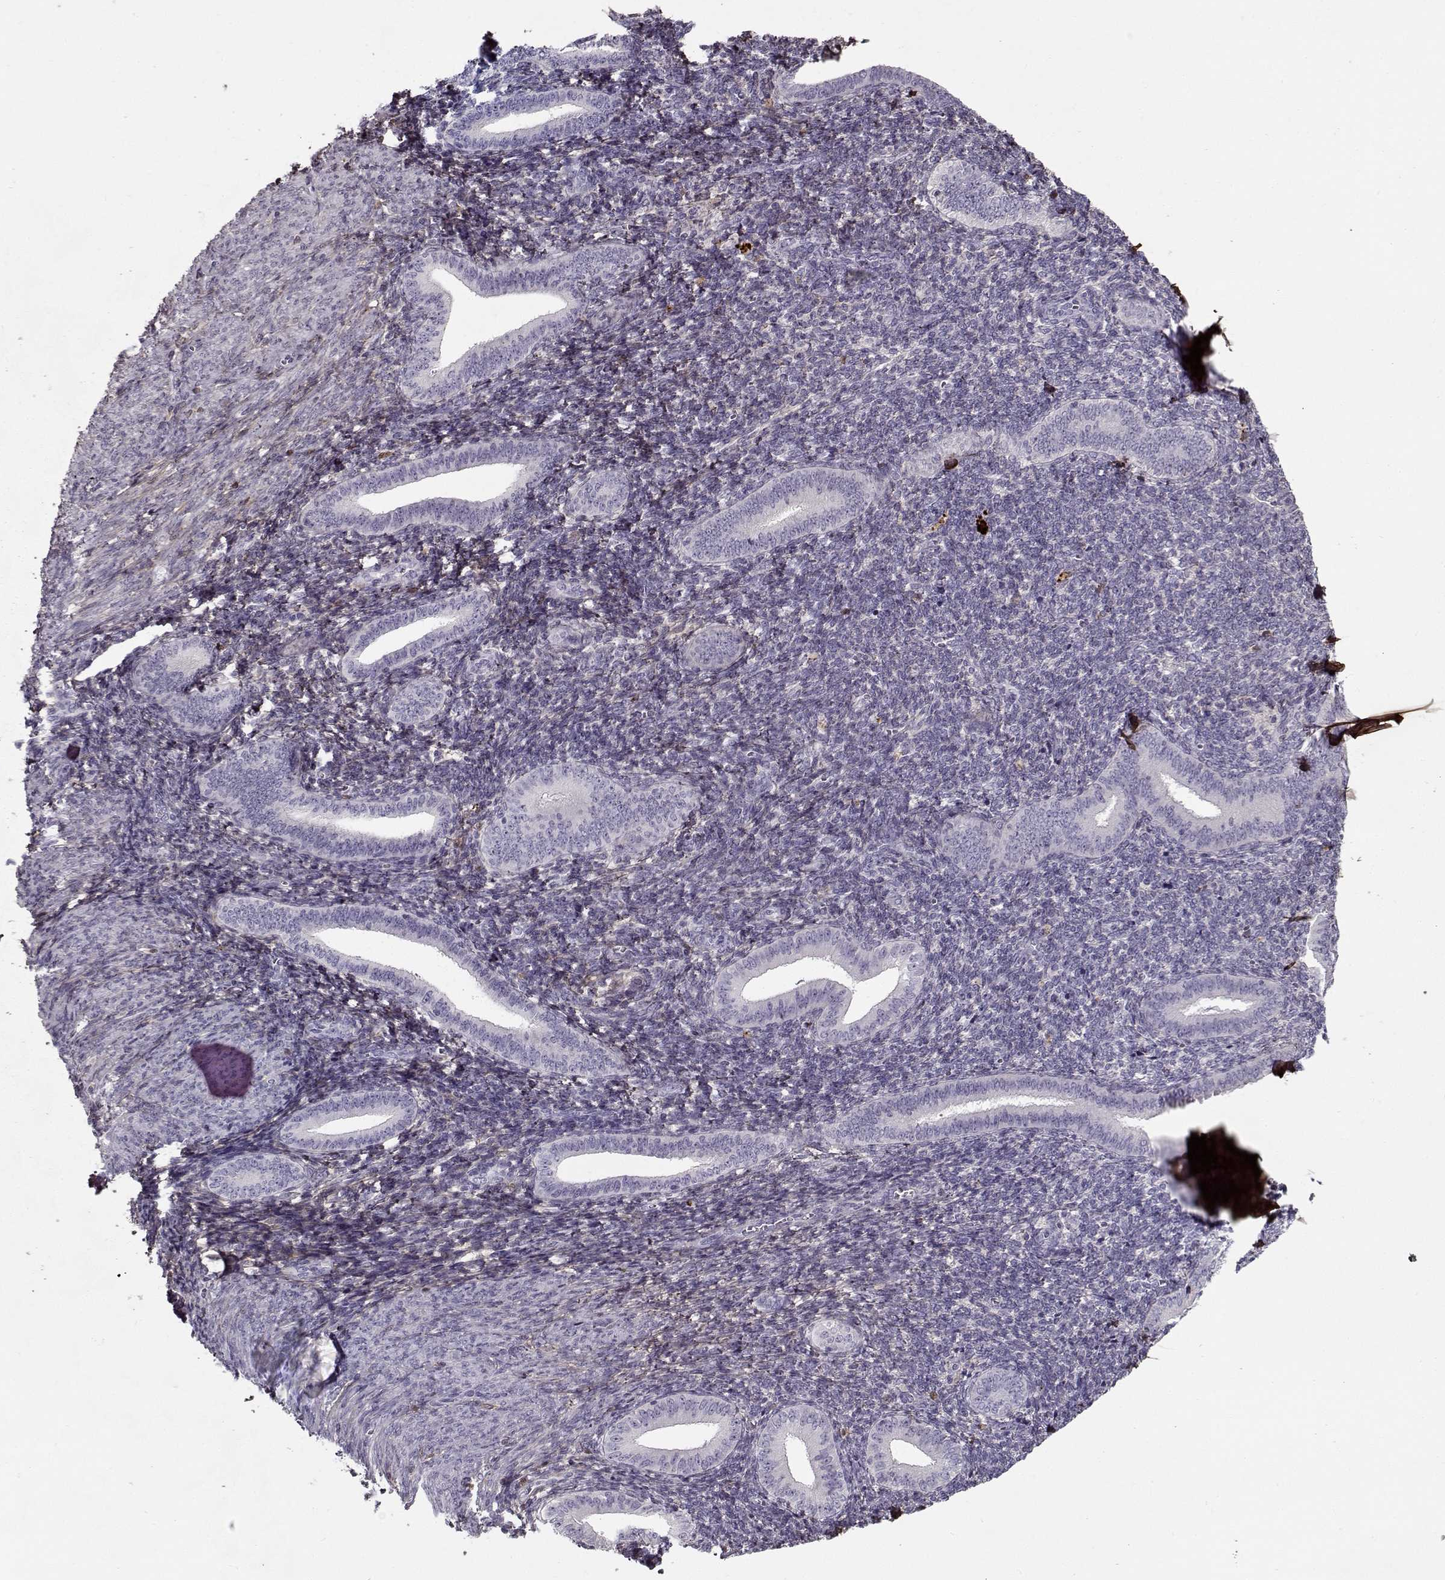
{"staining": {"intensity": "negative", "quantity": "none", "location": "none"}, "tissue": "endometrium", "cell_type": "Cells in endometrial stroma", "image_type": "normal", "snomed": [{"axis": "morphology", "description": "Normal tissue, NOS"}, {"axis": "topography", "description": "Endometrium"}], "caption": "High magnification brightfield microscopy of normal endometrium stained with DAB (brown) and counterstained with hematoxylin (blue): cells in endometrial stroma show no significant positivity.", "gene": "LUM", "patient": {"sex": "female", "age": 25}}